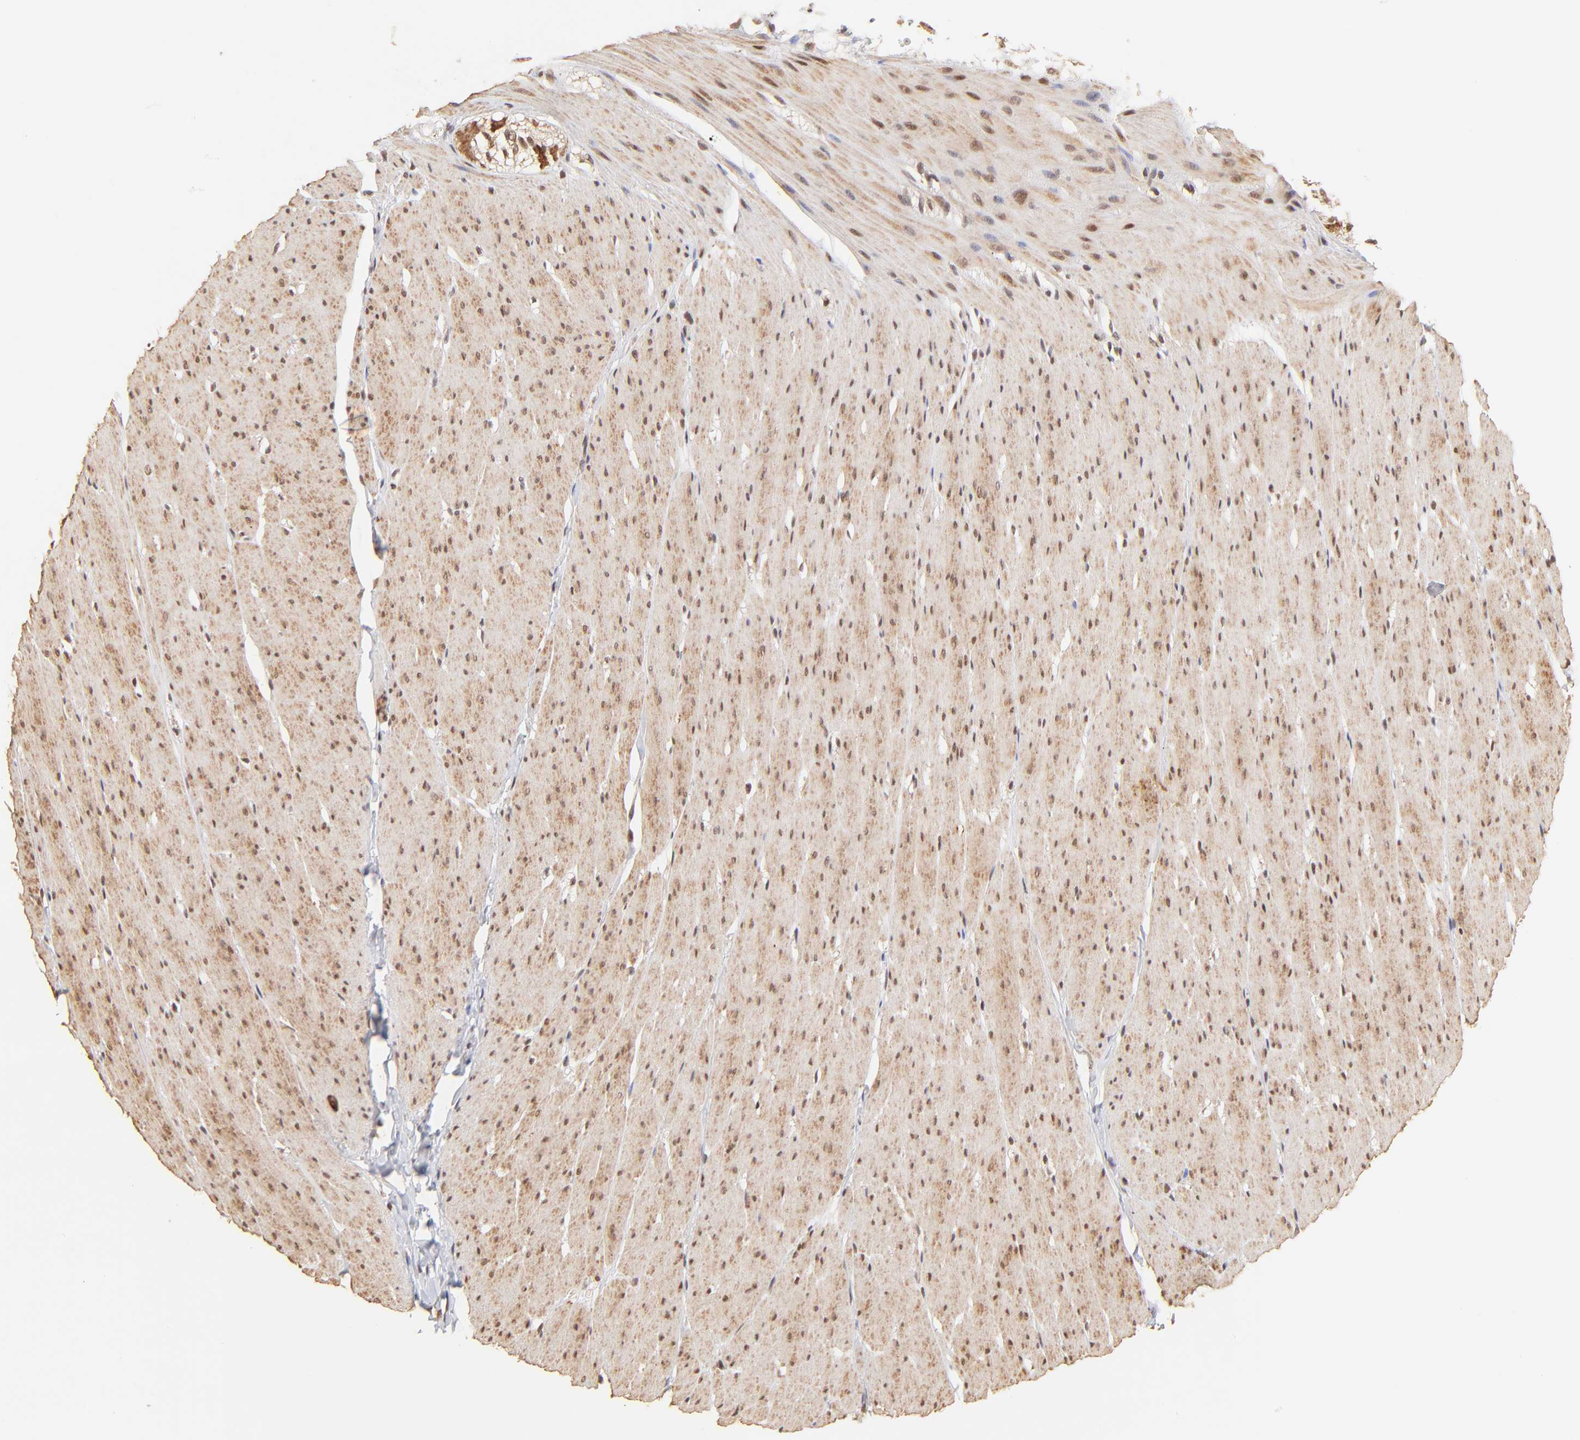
{"staining": {"intensity": "moderate", "quantity": ">75%", "location": "cytoplasmic/membranous,nuclear"}, "tissue": "smooth muscle", "cell_type": "Smooth muscle cells", "image_type": "normal", "snomed": [{"axis": "morphology", "description": "Normal tissue, NOS"}, {"axis": "topography", "description": "Smooth muscle"}, {"axis": "topography", "description": "Colon"}], "caption": "A micrograph of smooth muscle stained for a protein displays moderate cytoplasmic/membranous,nuclear brown staining in smooth muscle cells. (DAB (3,3'-diaminobenzidine) = brown stain, brightfield microscopy at high magnification).", "gene": "MED15", "patient": {"sex": "male", "age": 67}}